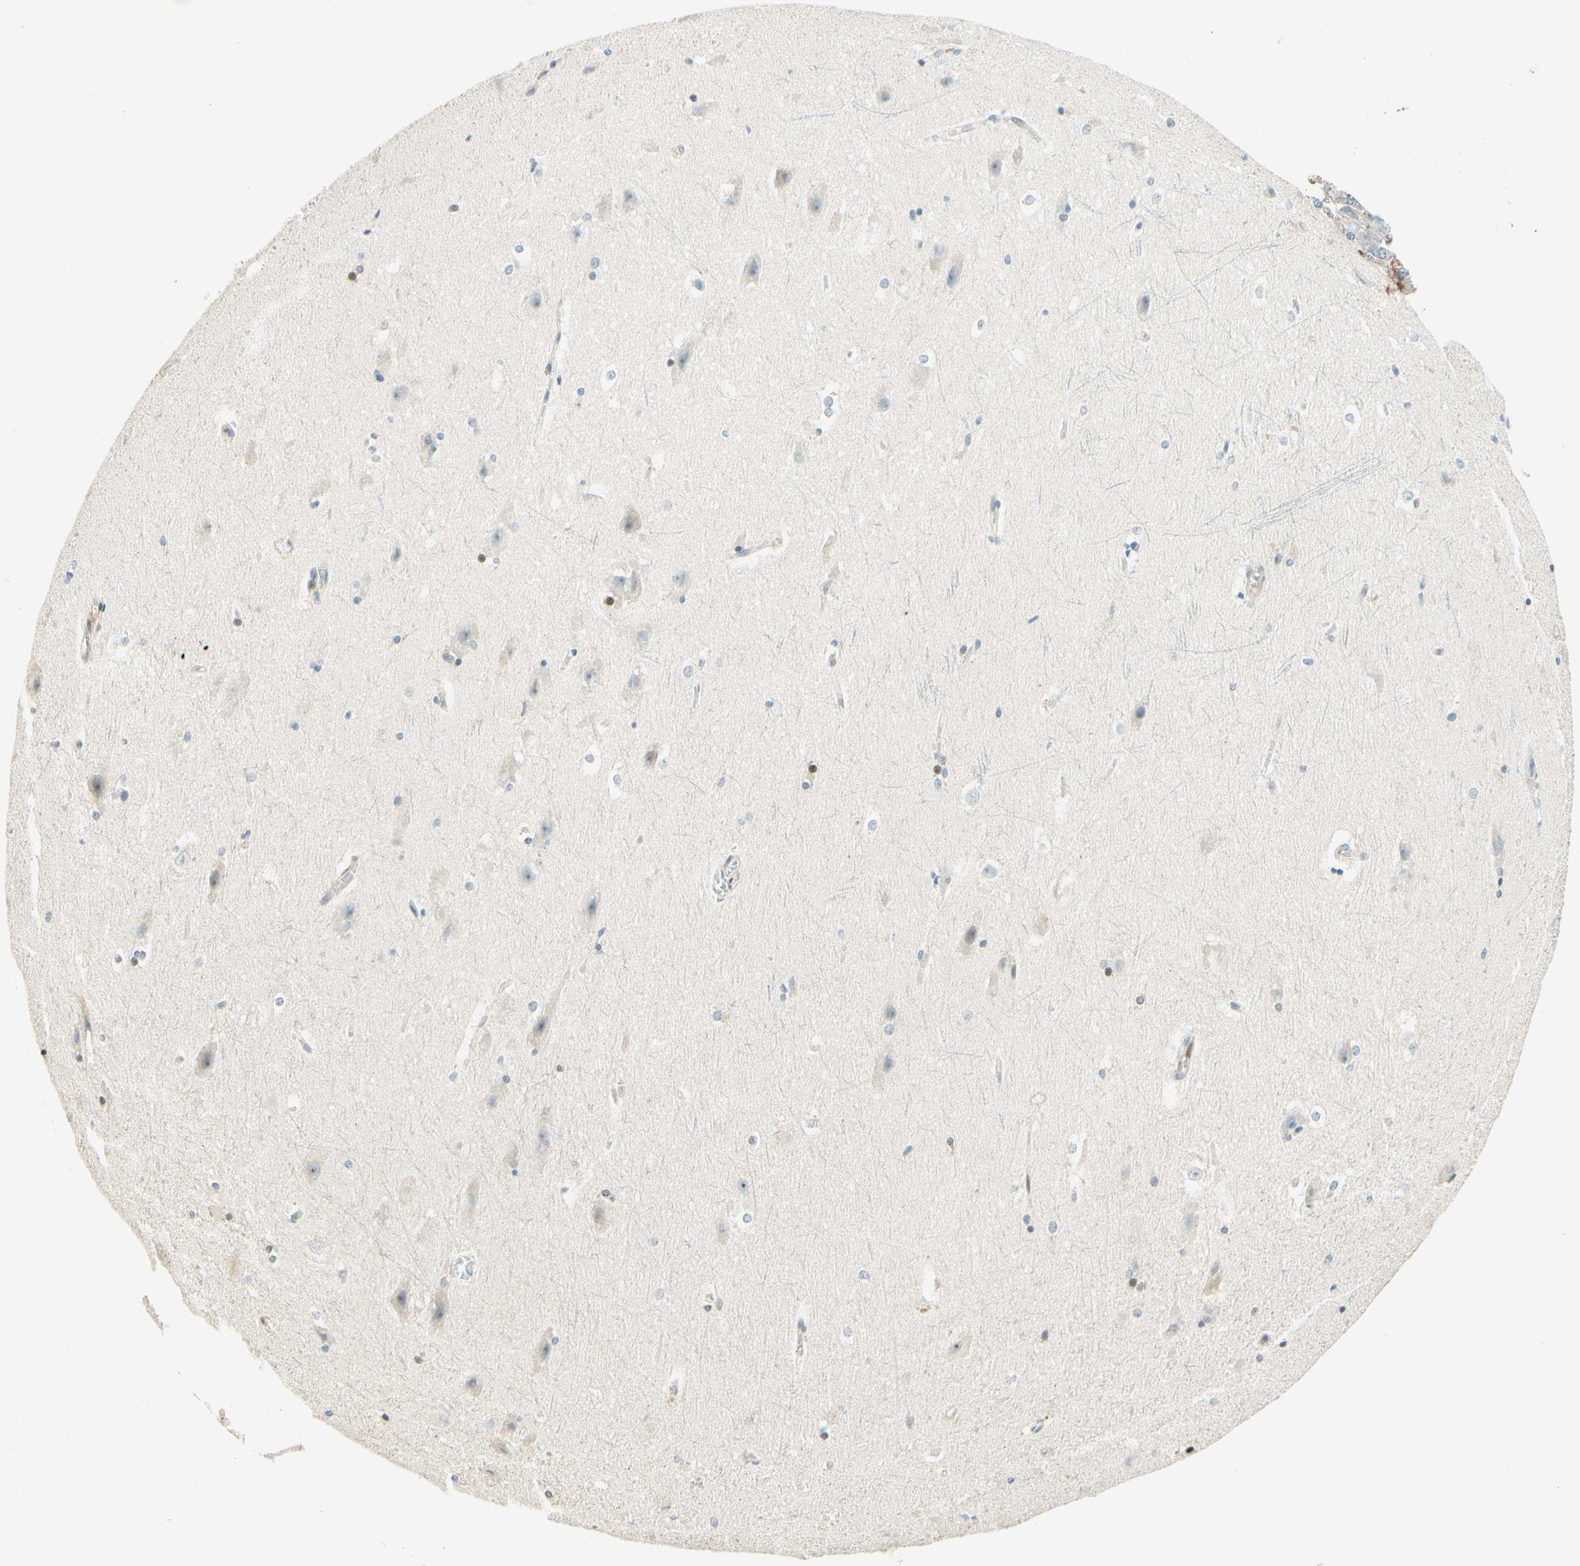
{"staining": {"intensity": "negative", "quantity": "none", "location": "none"}, "tissue": "hippocampus", "cell_type": "Glial cells", "image_type": "normal", "snomed": [{"axis": "morphology", "description": "Normal tissue, NOS"}, {"axis": "topography", "description": "Hippocampus"}], "caption": "Human hippocampus stained for a protein using immunohistochemistry (IHC) demonstrates no staining in glial cells.", "gene": "TAOK2", "patient": {"sex": "female", "age": 19}}